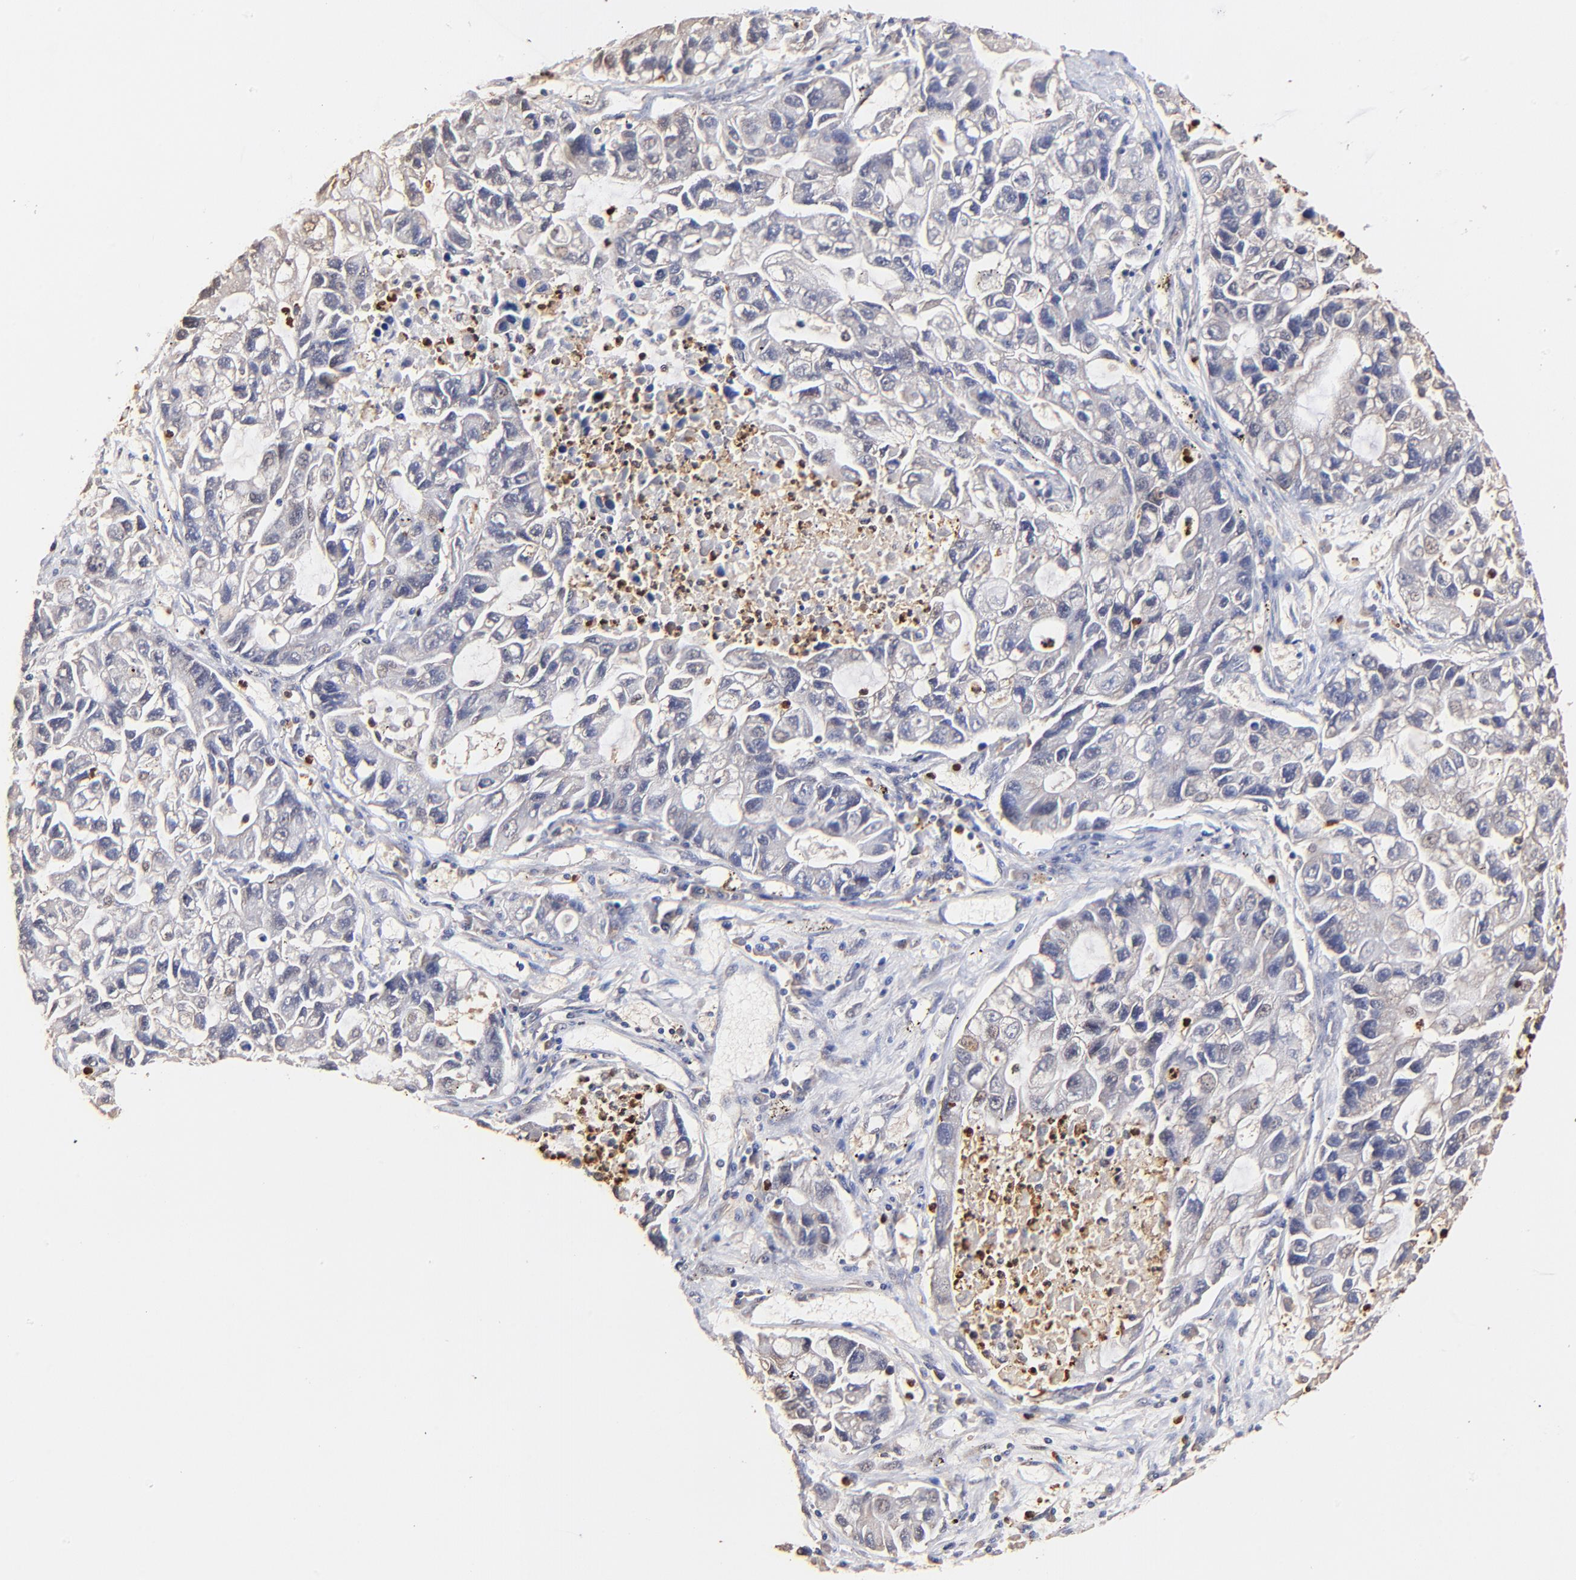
{"staining": {"intensity": "negative", "quantity": "none", "location": "none"}, "tissue": "lung cancer", "cell_type": "Tumor cells", "image_type": "cancer", "snomed": [{"axis": "morphology", "description": "Adenocarcinoma, NOS"}, {"axis": "topography", "description": "Lung"}], "caption": "Immunohistochemistry (IHC) histopathology image of human lung adenocarcinoma stained for a protein (brown), which reveals no positivity in tumor cells. Brightfield microscopy of immunohistochemistry (IHC) stained with DAB (3,3'-diaminobenzidine) (brown) and hematoxylin (blue), captured at high magnification.", "gene": "BBOF1", "patient": {"sex": "female", "age": 51}}